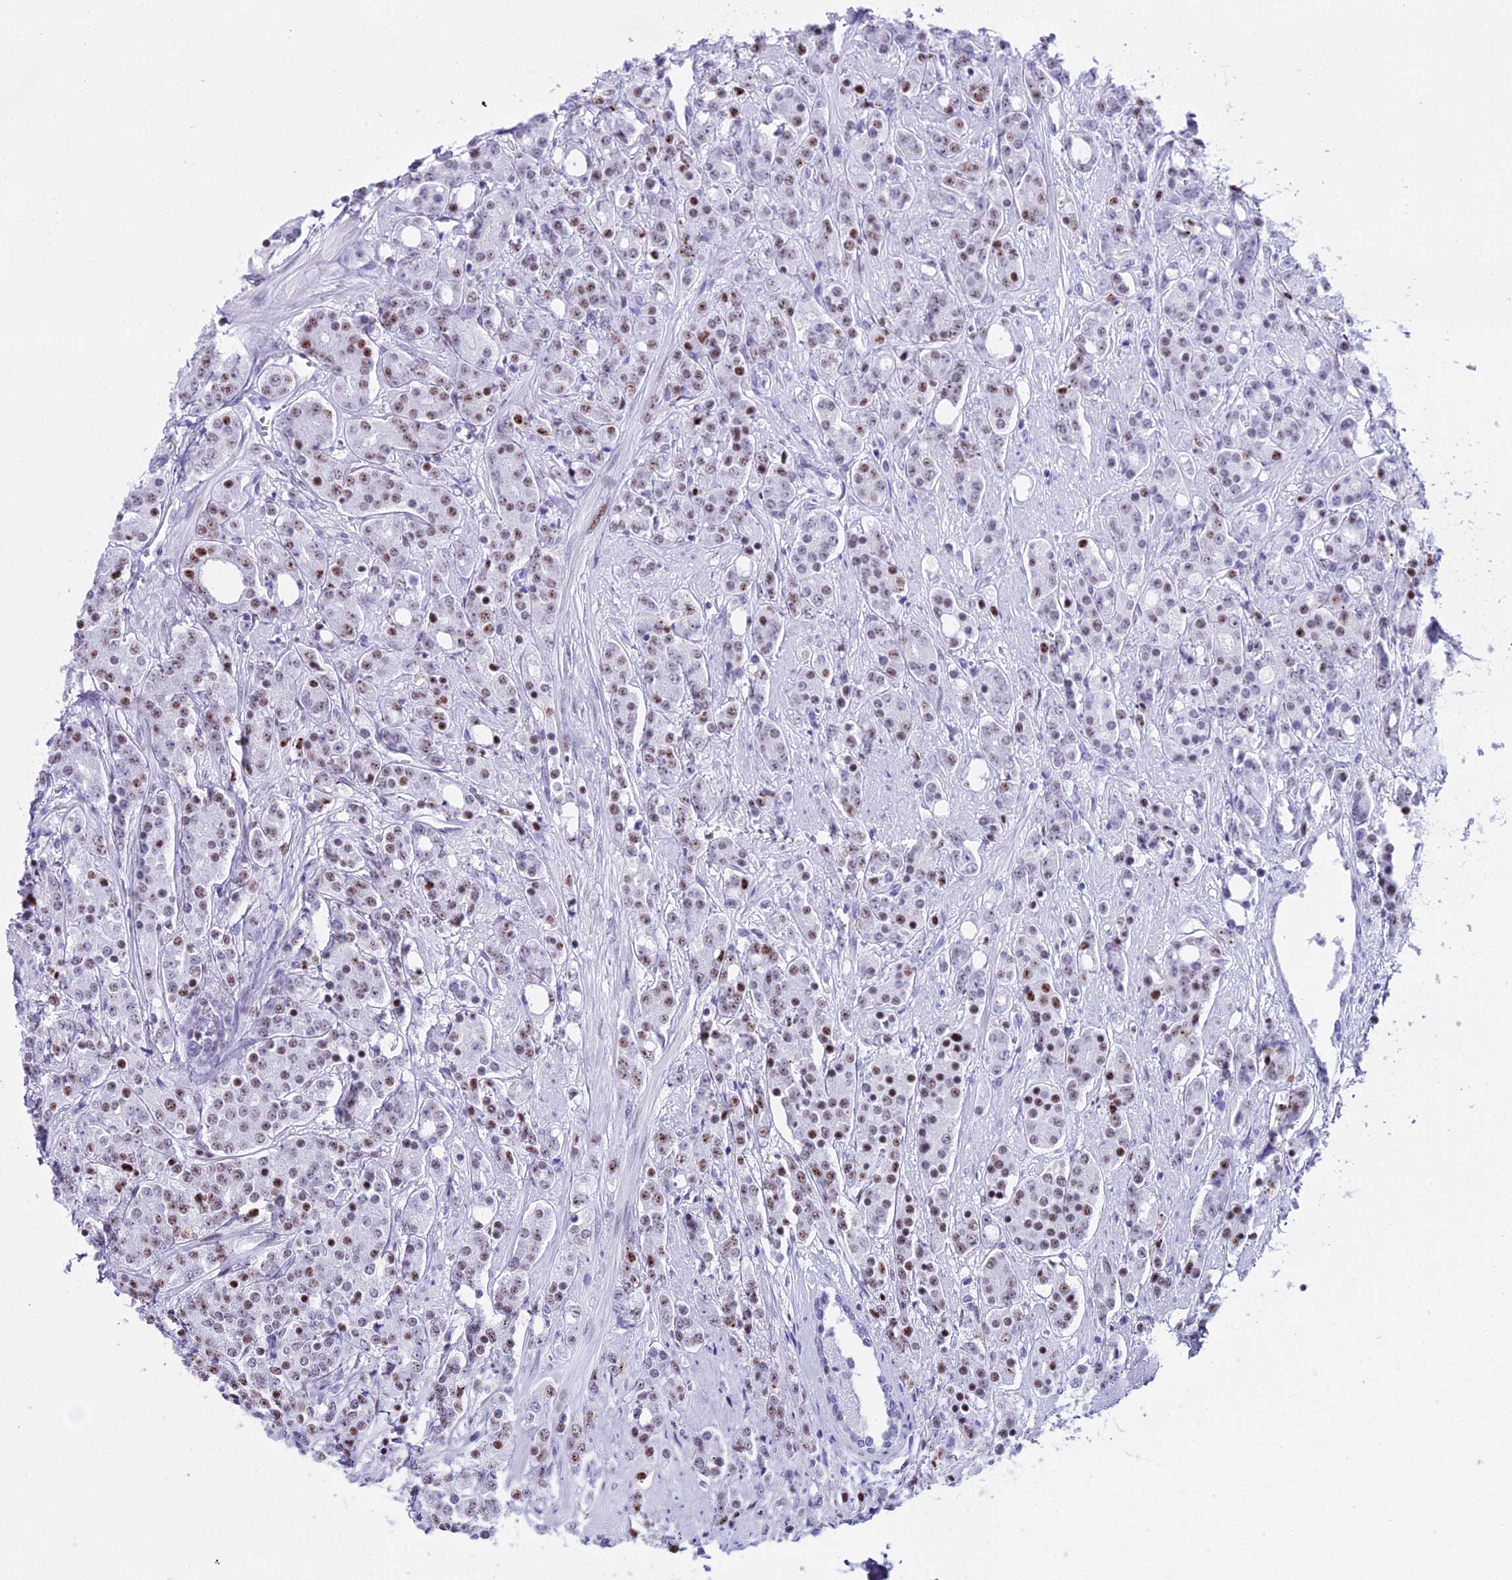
{"staining": {"intensity": "moderate", "quantity": ">75%", "location": "nuclear"}, "tissue": "prostate cancer", "cell_type": "Tumor cells", "image_type": "cancer", "snomed": [{"axis": "morphology", "description": "Adenocarcinoma, High grade"}, {"axis": "topography", "description": "Prostate"}], "caption": "Protein analysis of prostate high-grade adenocarcinoma tissue demonstrates moderate nuclear staining in about >75% of tumor cells.", "gene": "RNPS1", "patient": {"sex": "male", "age": 62}}